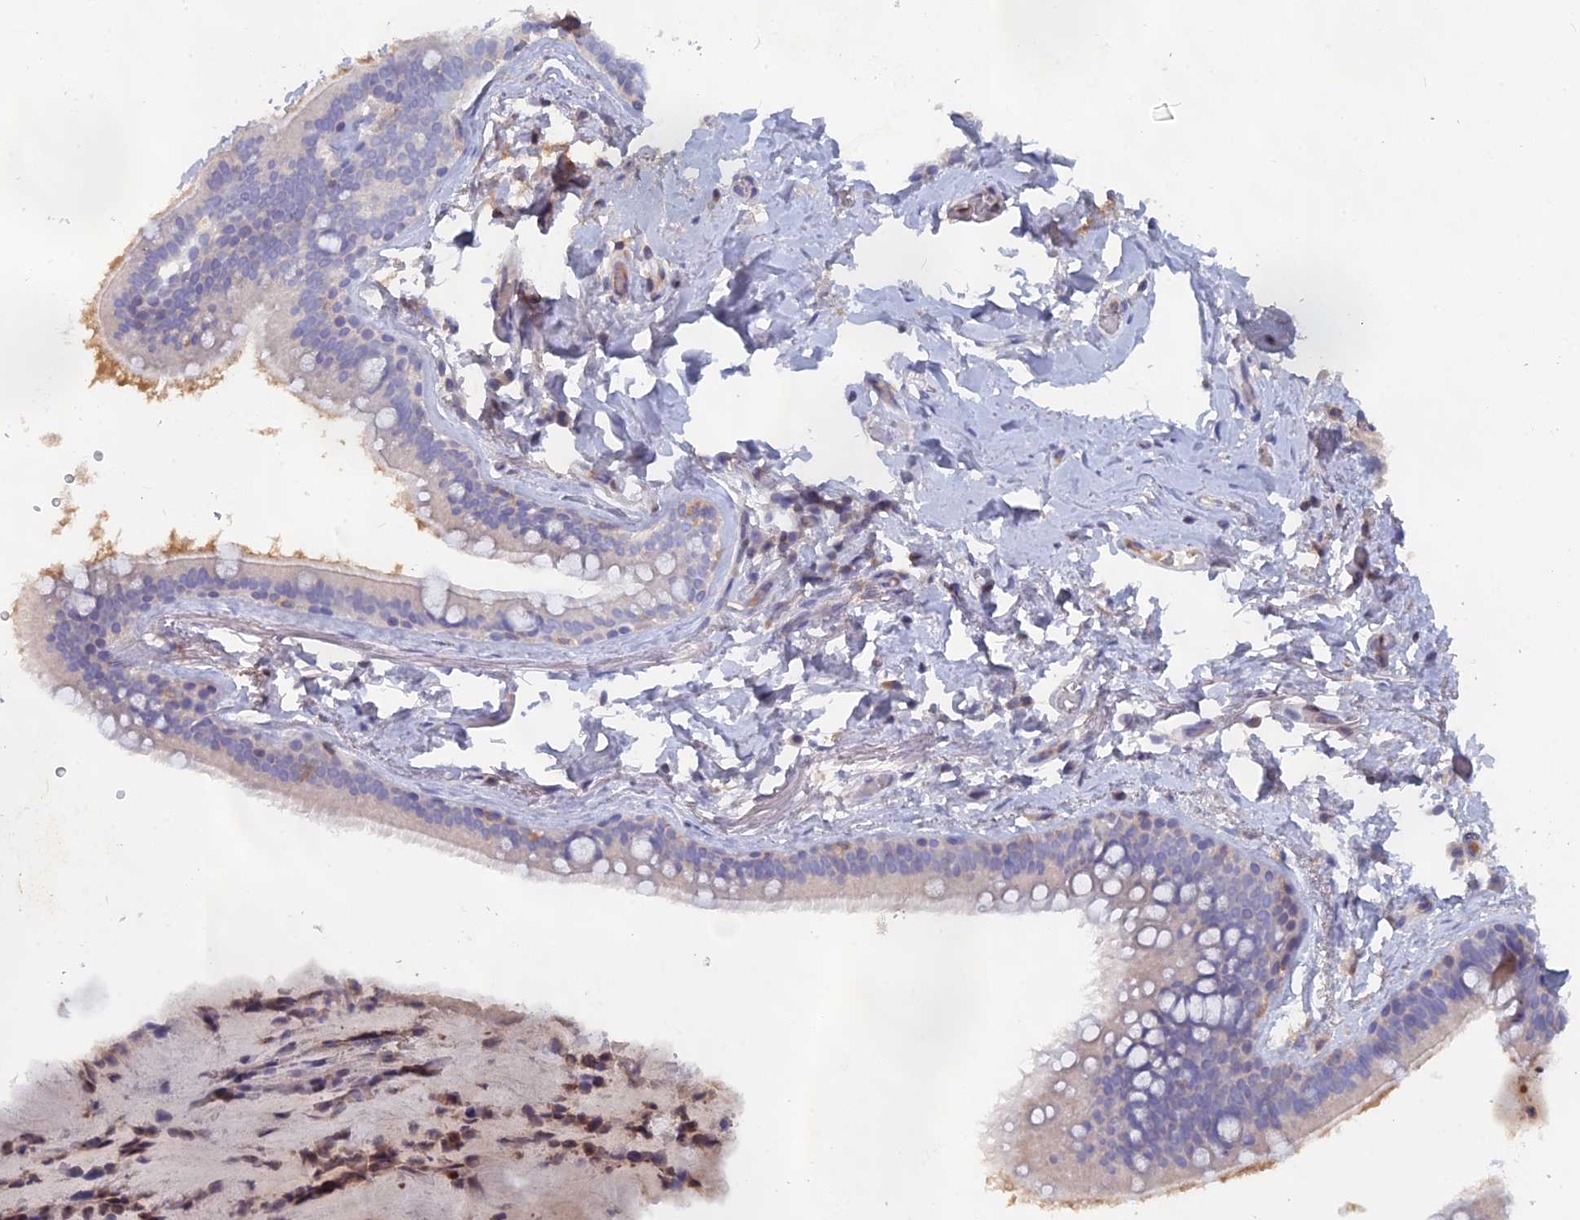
{"staining": {"intensity": "moderate", "quantity": "25%-75%", "location": "cytoplasmic/membranous"}, "tissue": "adipose tissue", "cell_type": "Adipocytes", "image_type": "normal", "snomed": [{"axis": "morphology", "description": "Normal tissue, NOS"}, {"axis": "topography", "description": "Lymph node"}, {"axis": "topography", "description": "Bronchus"}], "caption": "A brown stain labels moderate cytoplasmic/membranous expression of a protein in adipocytes of benign human adipose tissue. Ihc stains the protein in brown and the nuclei are stained blue.", "gene": "ACP7", "patient": {"sex": "male", "age": 63}}